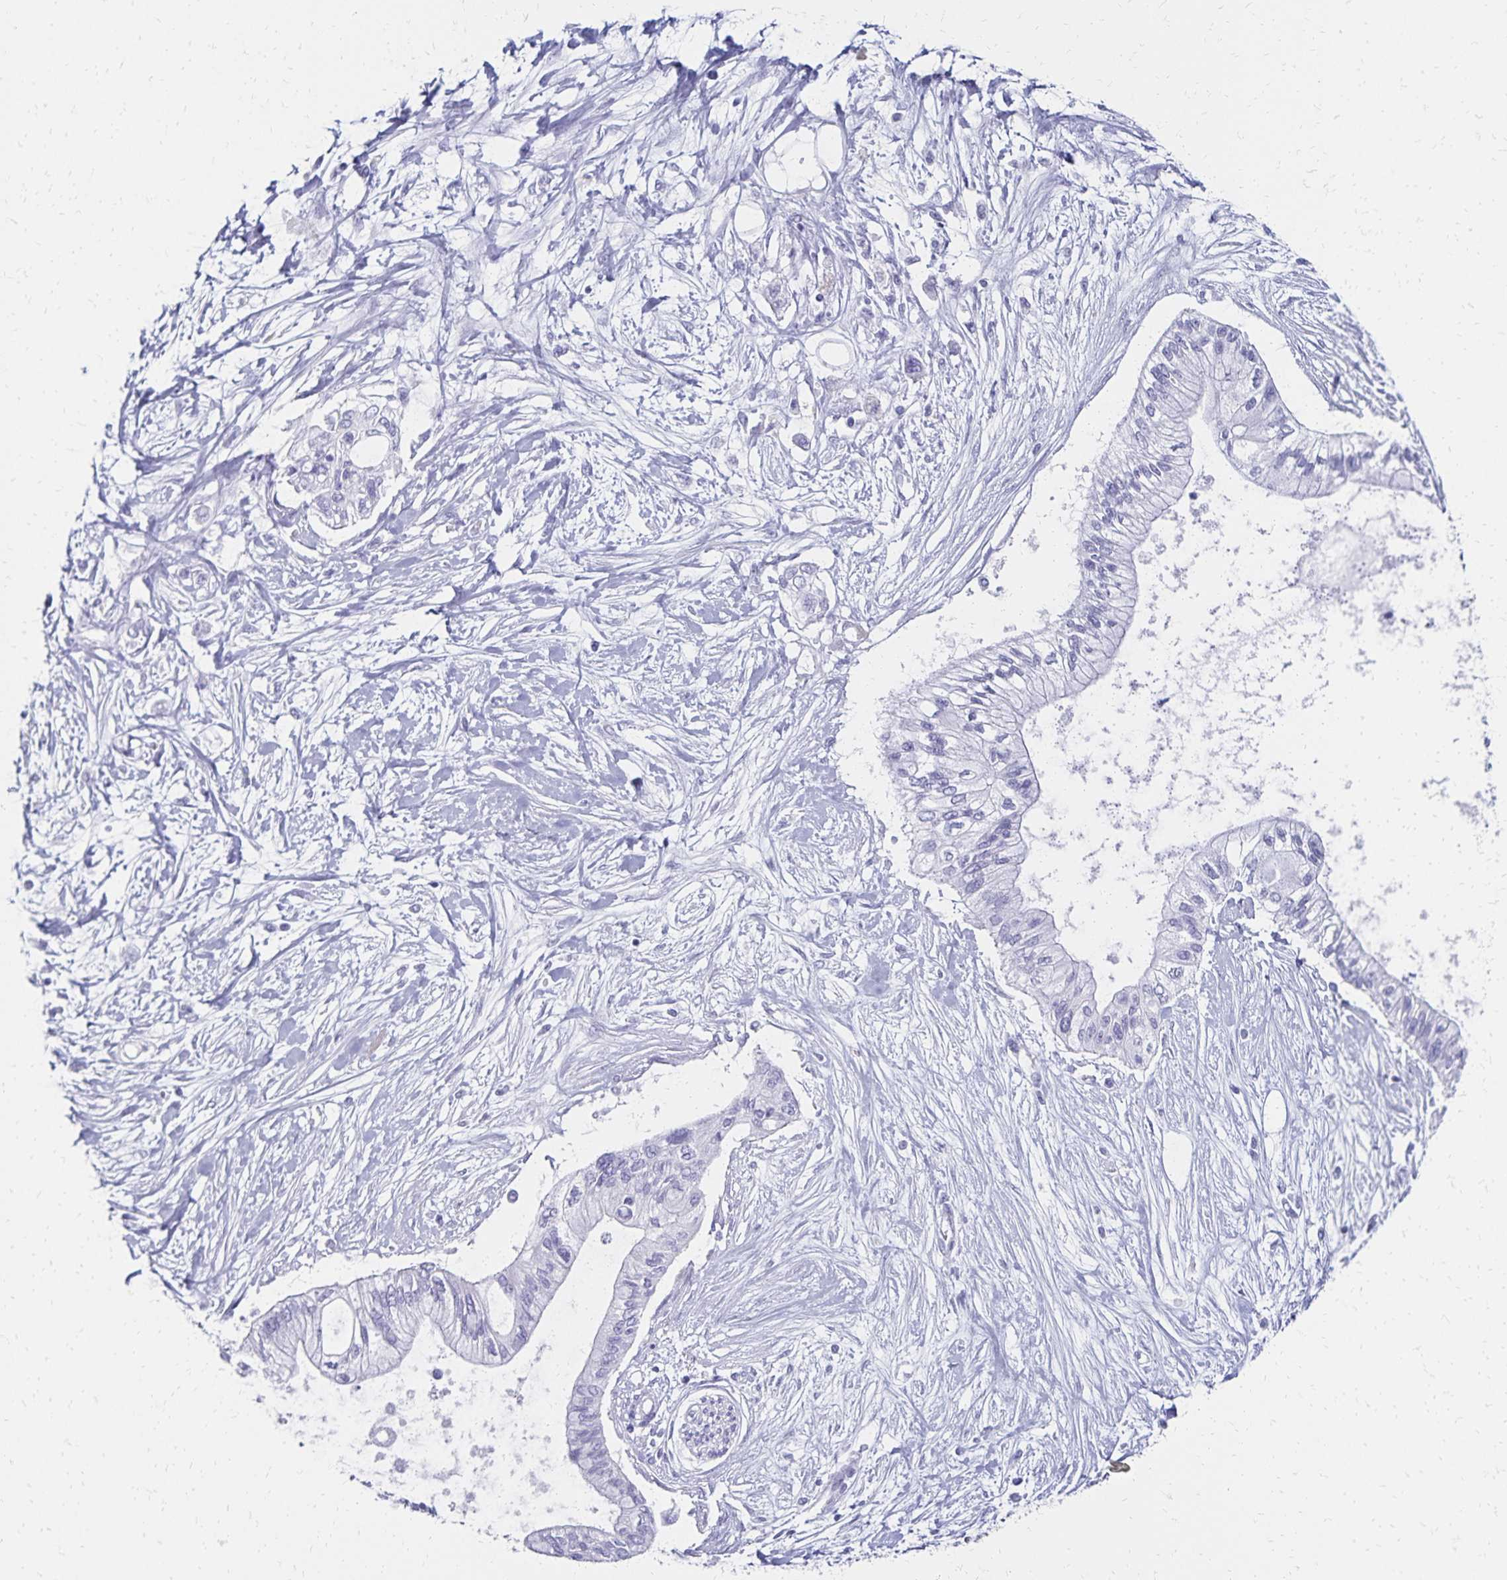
{"staining": {"intensity": "negative", "quantity": "none", "location": "none"}, "tissue": "pancreatic cancer", "cell_type": "Tumor cells", "image_type": "cancer", "snomed": [{"axis": "morphology", "description": "Adenocarcinoma, NOS"}, {"axis": "topography", "description": "Pancreas"}], "caption": "There is no significant positivity in tumor cells of adenocarcinoma (pancreatic).", "gene": "GIP", "patient": {"sex": "female", "age": 77}}